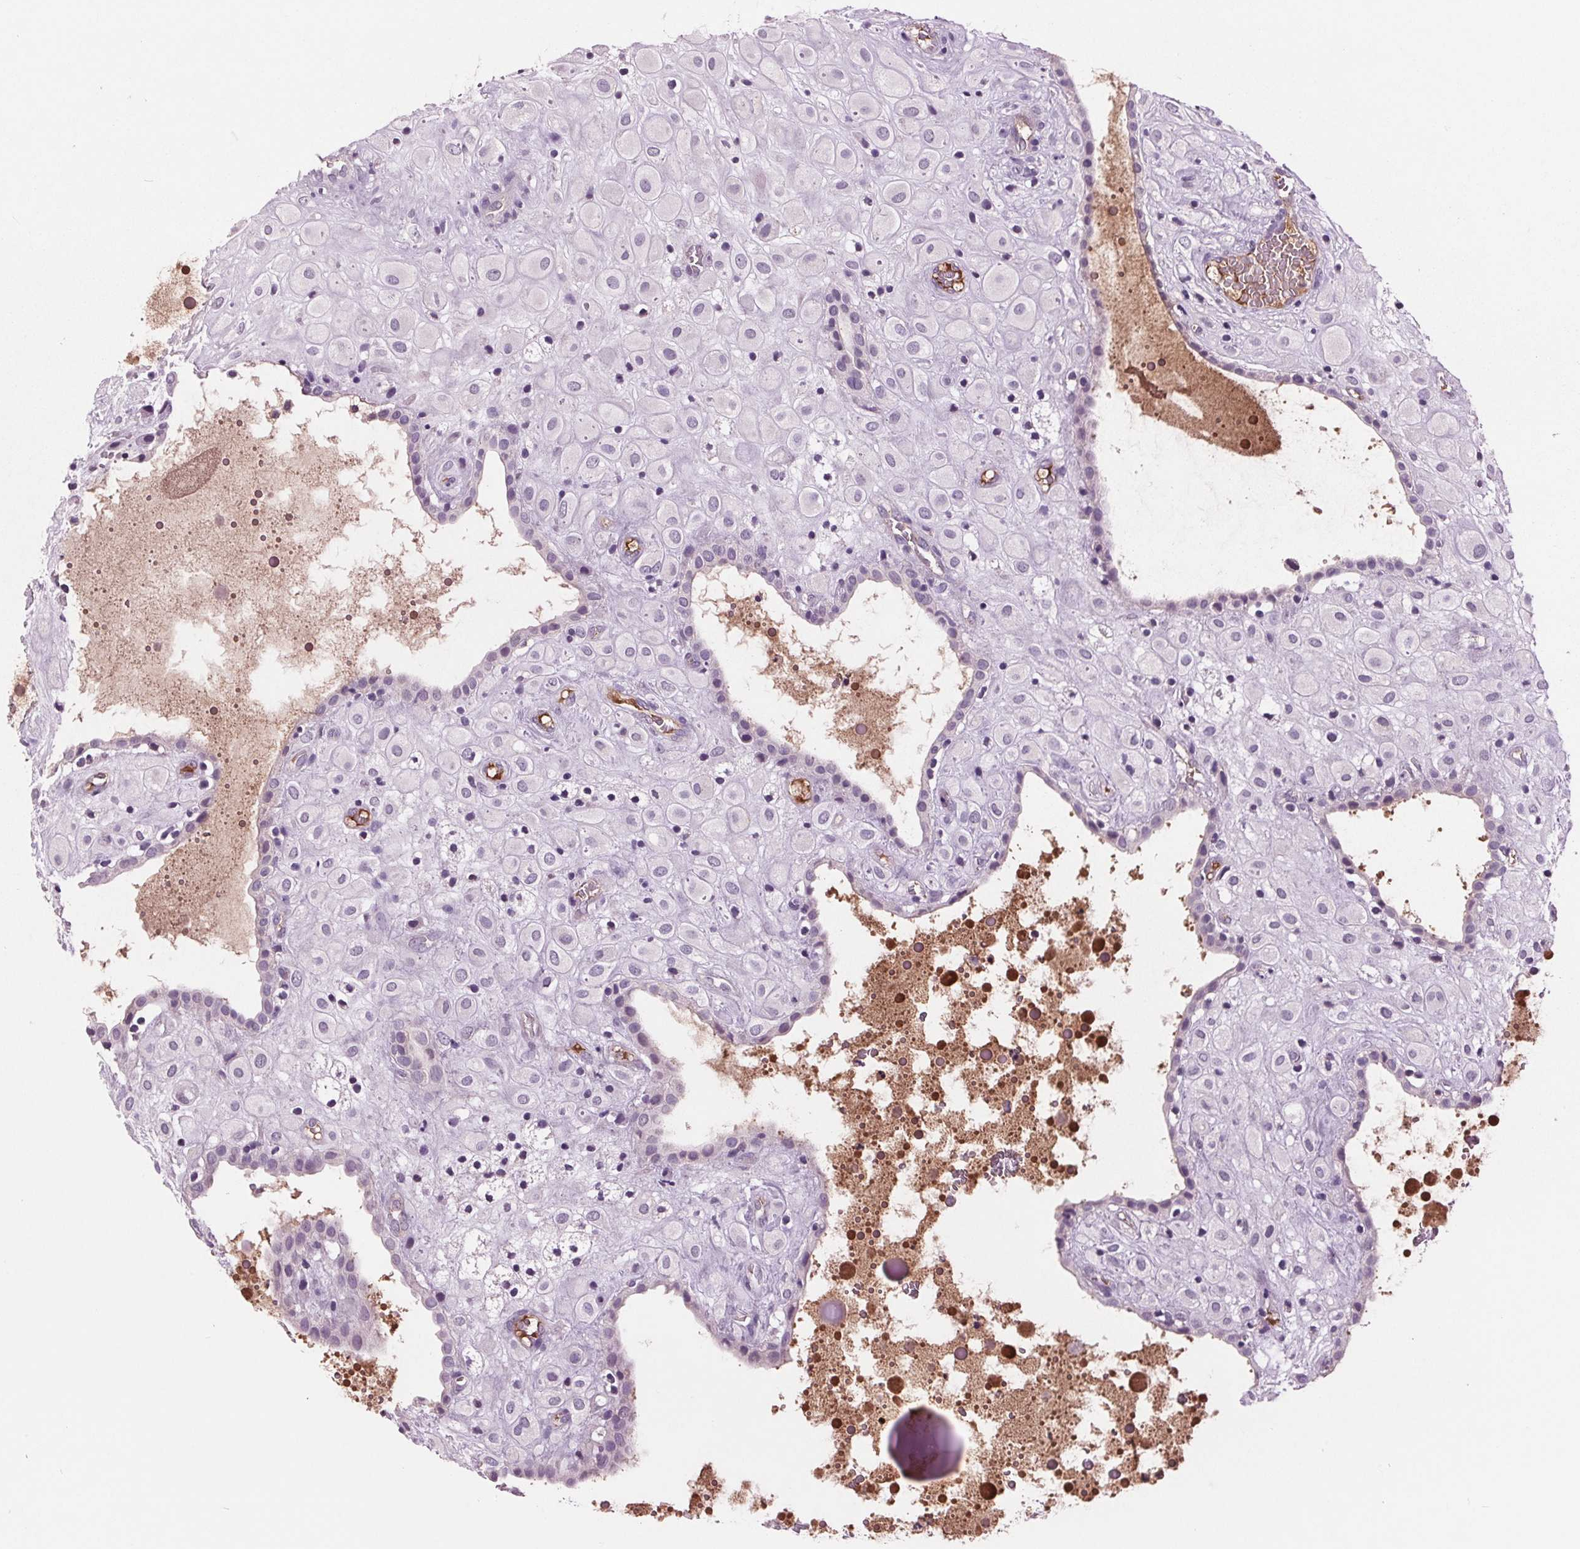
{"staining": {"intensity": "negative", "quantity": "none", "location": "none"}, "tissue": "placenta", "cell_type": "Decidual cells", "image_type": "normal", "snomed": [{"axis": "morphology", "description": "Normal tissue, NOS"}, {"axis": "topography", "description": "Placenta"}], "caption": "A photomicrograph of human placenta is negative for staining in decidual cells.", "gene": "C6", "patient": {"sex": "female", "age": 24}}